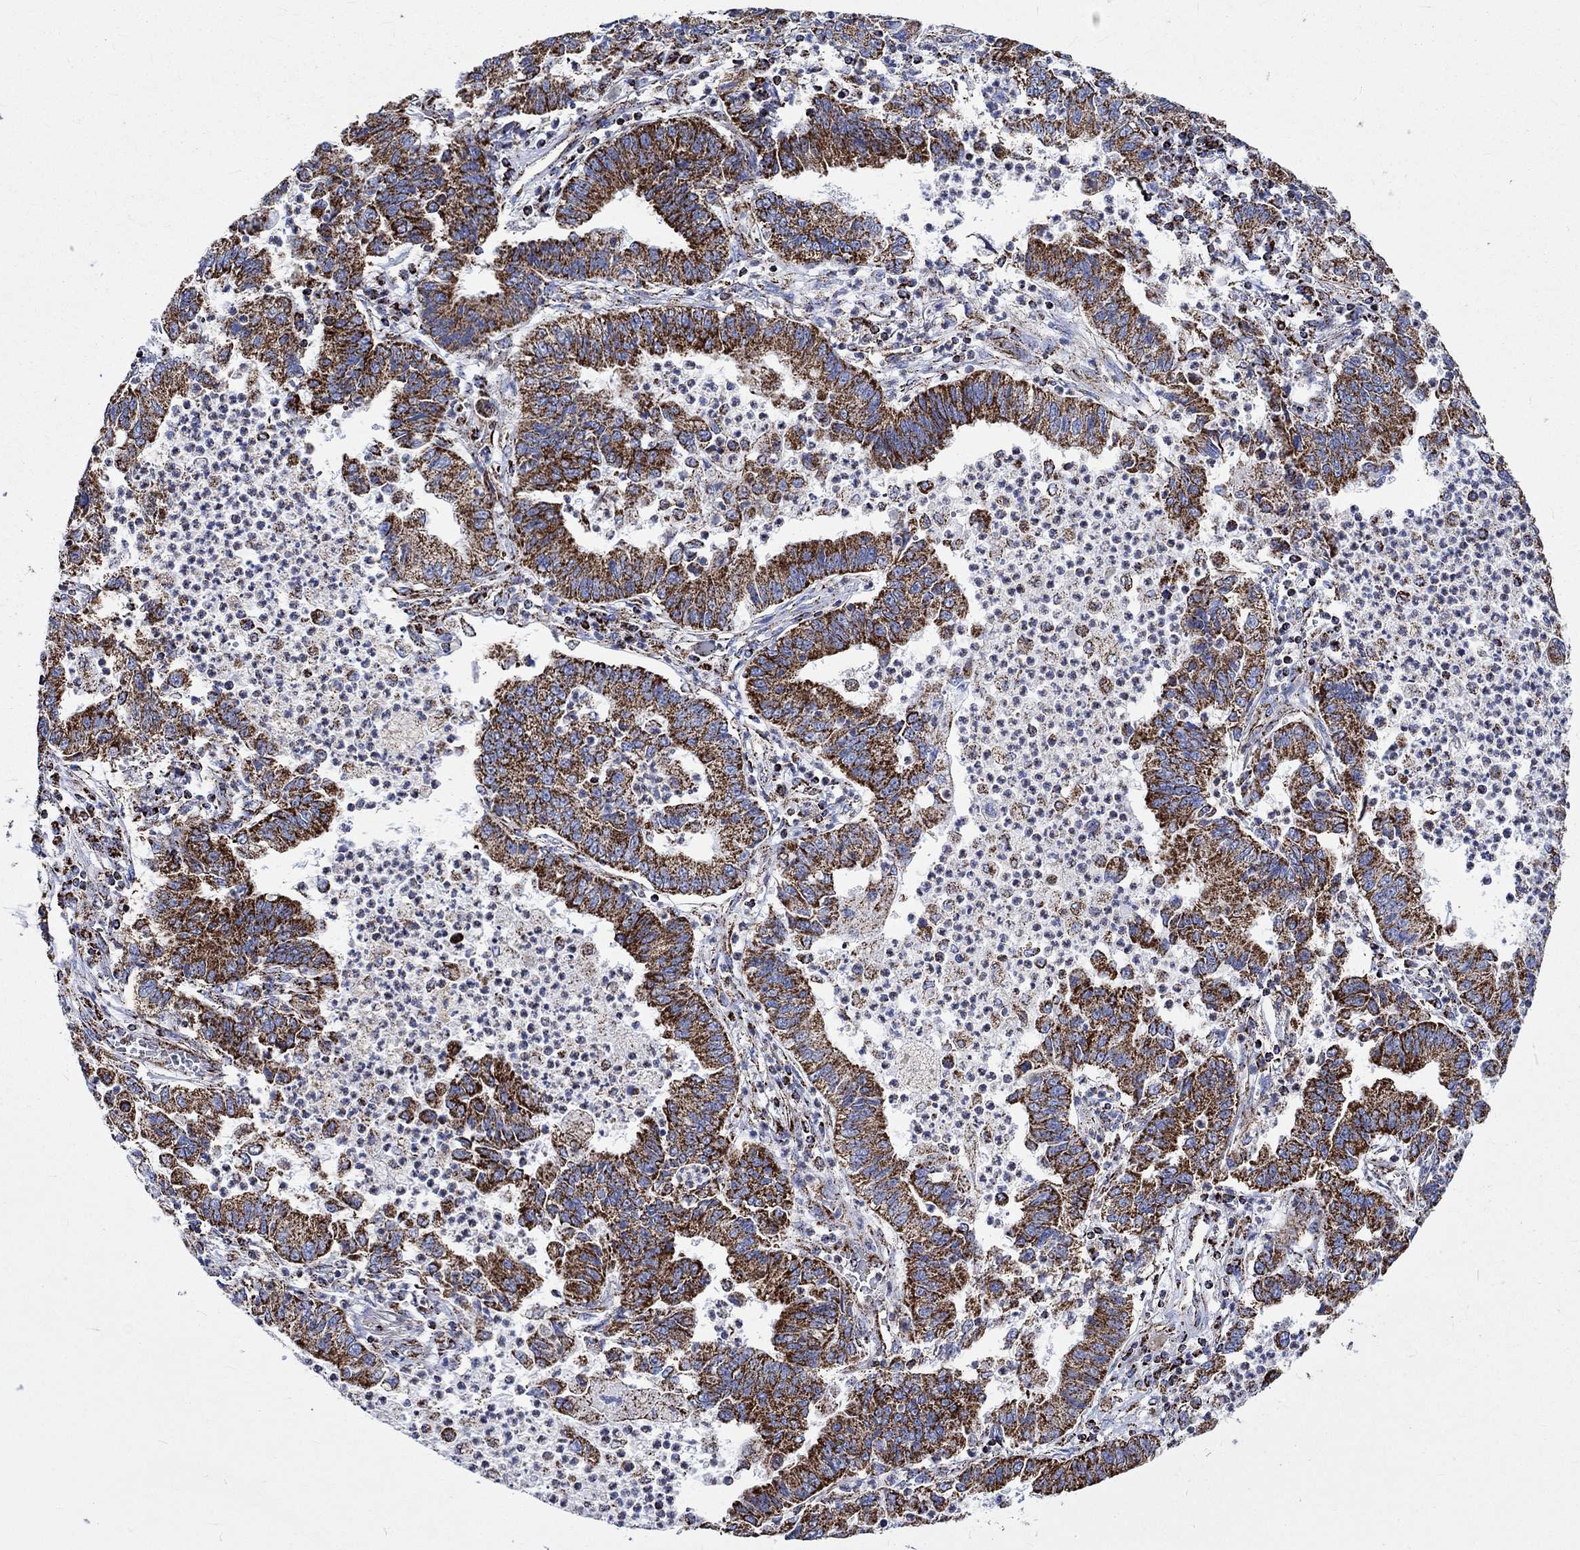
{"staining": {"intensity": "strong", "quantity": ">75%", "location": "cytoplasmic/membranous"}, "tissue": "lung cancer", "cell_type": "Tumor cells", "image_type": "cancer", "snomed": [{"axis": "morphology", "description": "Adenocarcinoma, NOS"}, {"axis": "topography", "description": "Lung"}], "caption": "Immunohistochemistry (DAB) staining of lung adenocarcinoma shows strong cytoplasmic/membranous protein positivity in approximately >75% of tumor cells.", "gene": "RCE1", "patient": {"sex": "female", "age": 57}}